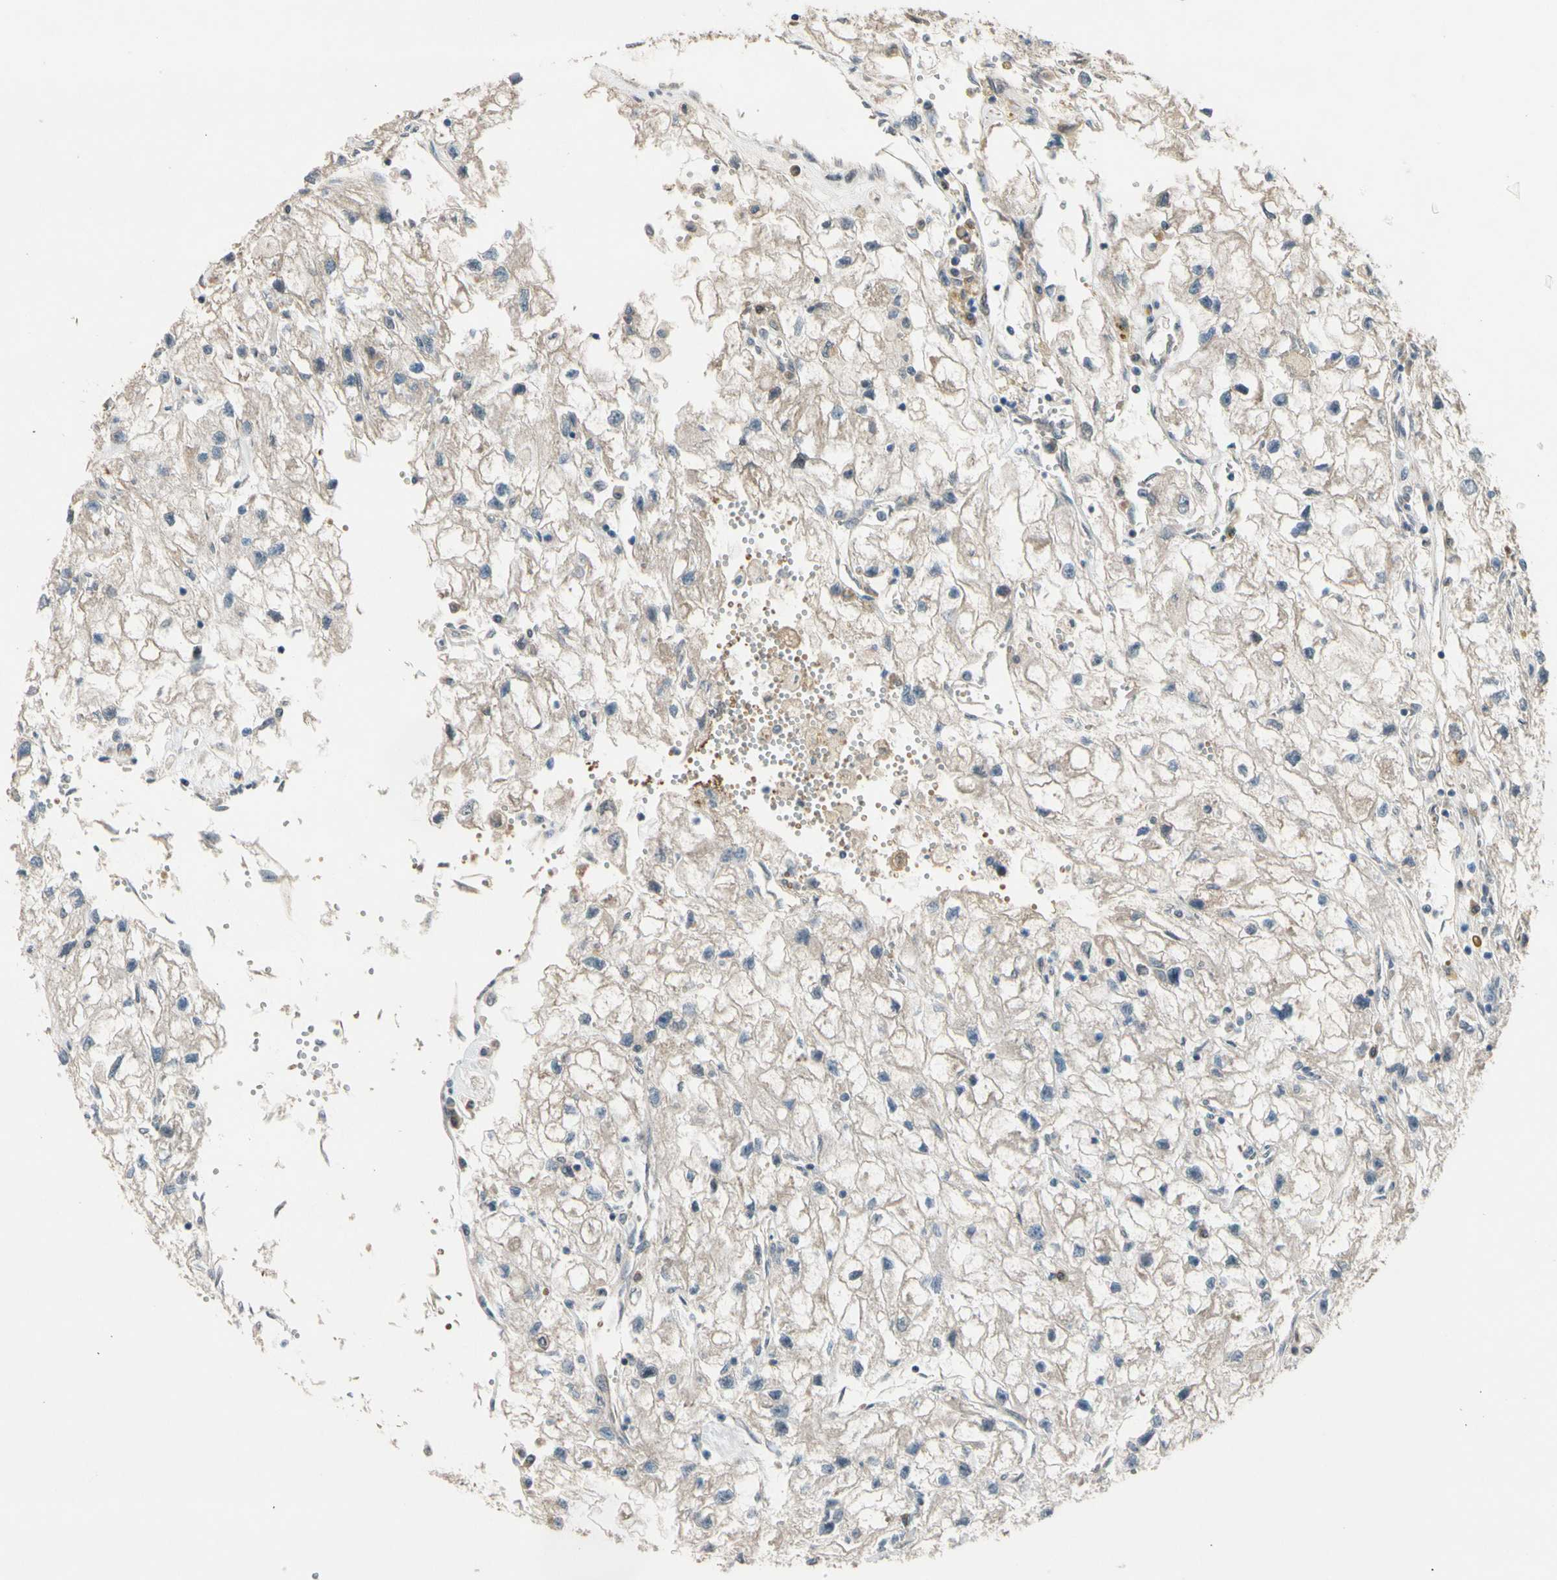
{"staining": {"intensity": "negative", "quantity": "none", "location": "none"}, "tissue": "renal cancer", "cell_type": "Tumor cells", "image_type": "cancer", "snomed": [{"axis": "morphology", "description": "Adenocarcinoma, NOS"}, {"axis": "topography", "description": "Kidney"}], "caption": "An image of adenocarcinoma (renal) stained for a protein reveals no brown staining in tumor cells. (DAB immunohistochemistry visualized using brightfield microscopy, high magnification).", "gene": "ZNF184", "patient": {"sex": "female", "age": 70}}